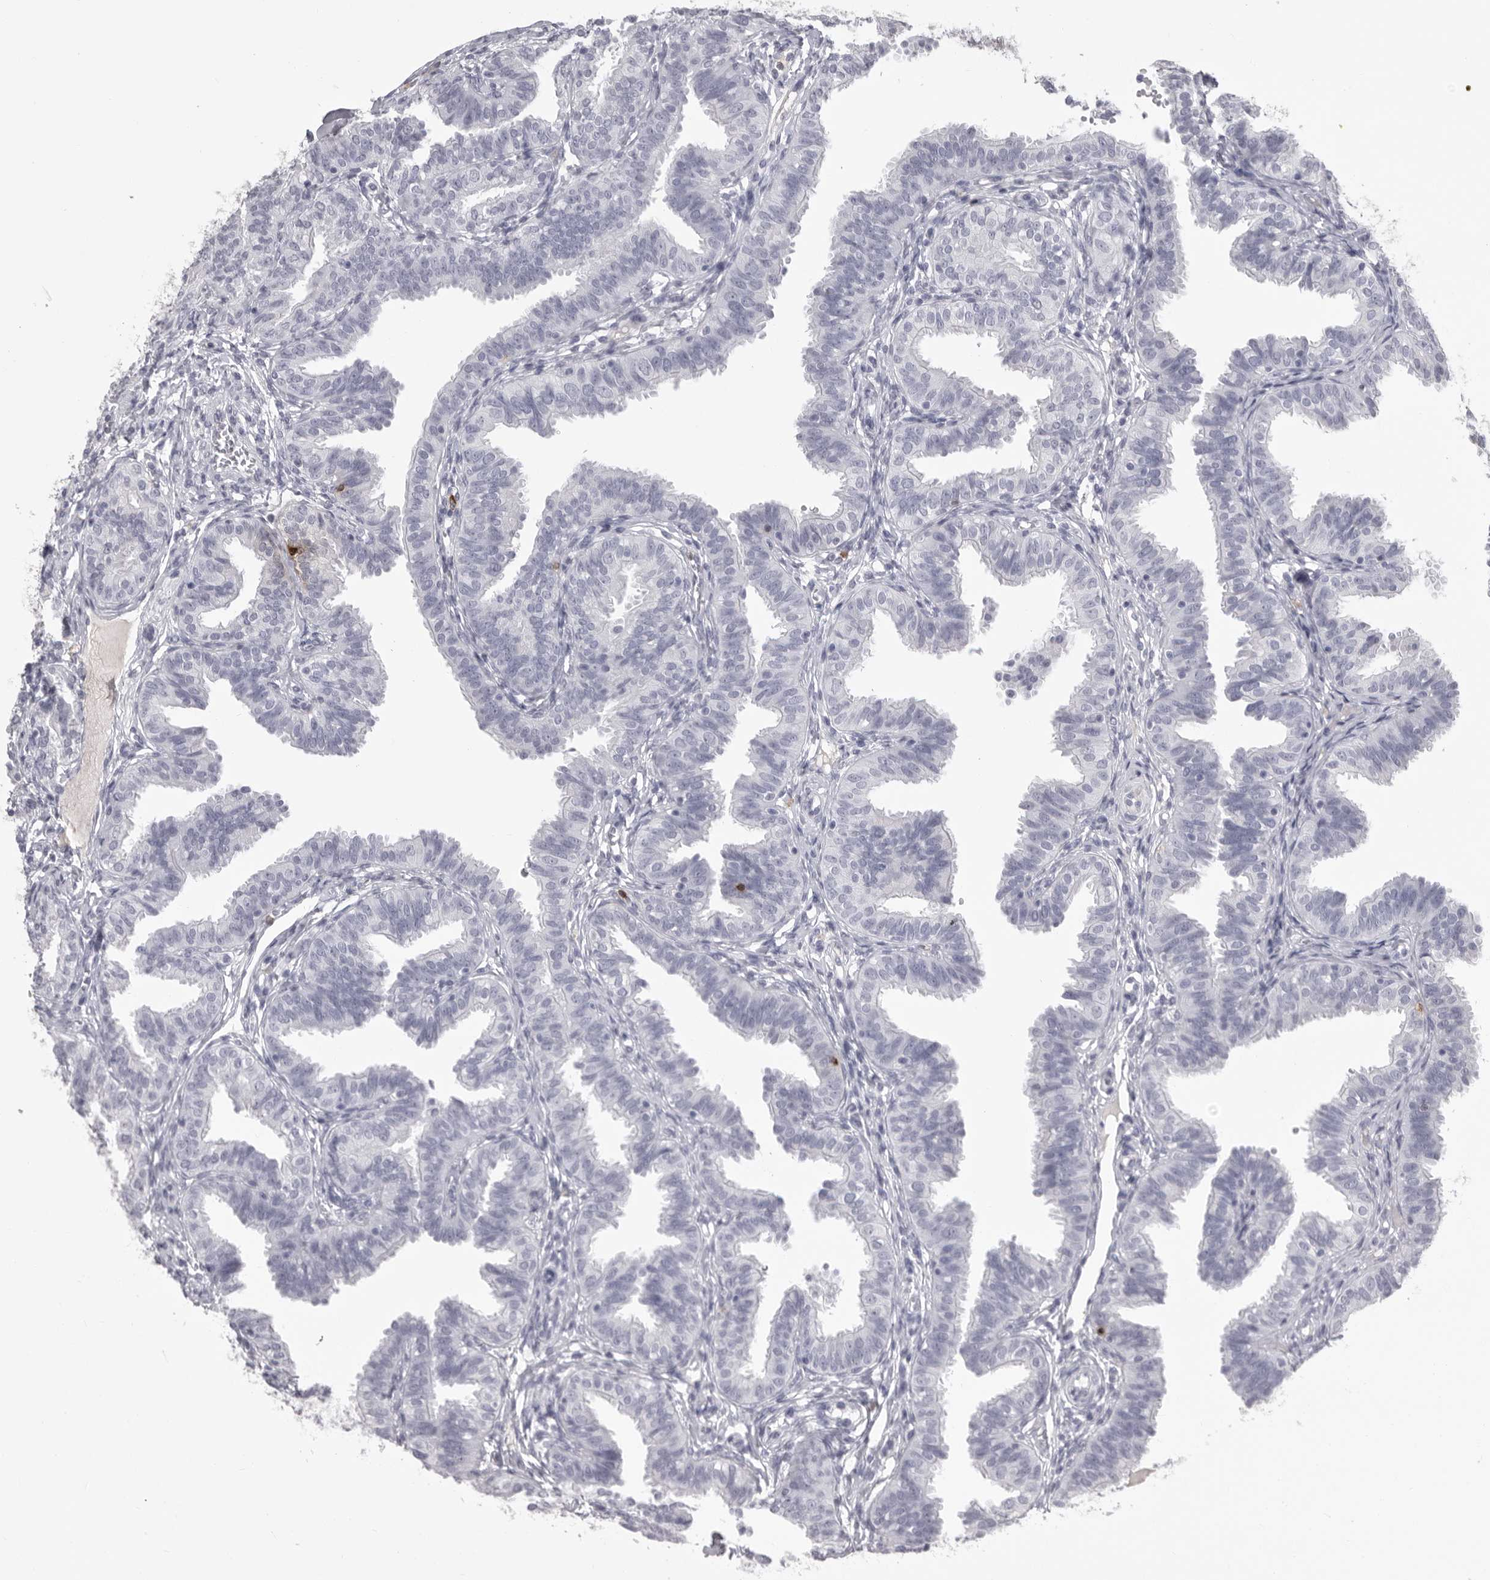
{"staining": {"intensity": "weak", "quantity": "<25%", "location": "cytoplasmic/membranous,nuclear"}, "tissue": "fallopian tube", "cell_type": "Glandular cells", "image_type": "normal", "snomed": [{"axis": "morphology", "description": "Normal tissue, NOS"}, {"axis": "topography", "description": "Fallopian tube"}], "caption": "This is an IHC histopathology image of unremarkable human fallopian tube. There is no expression in glandular cells.", "gene": "GNLY", "patient": {"sex": "female", "age": 35}}